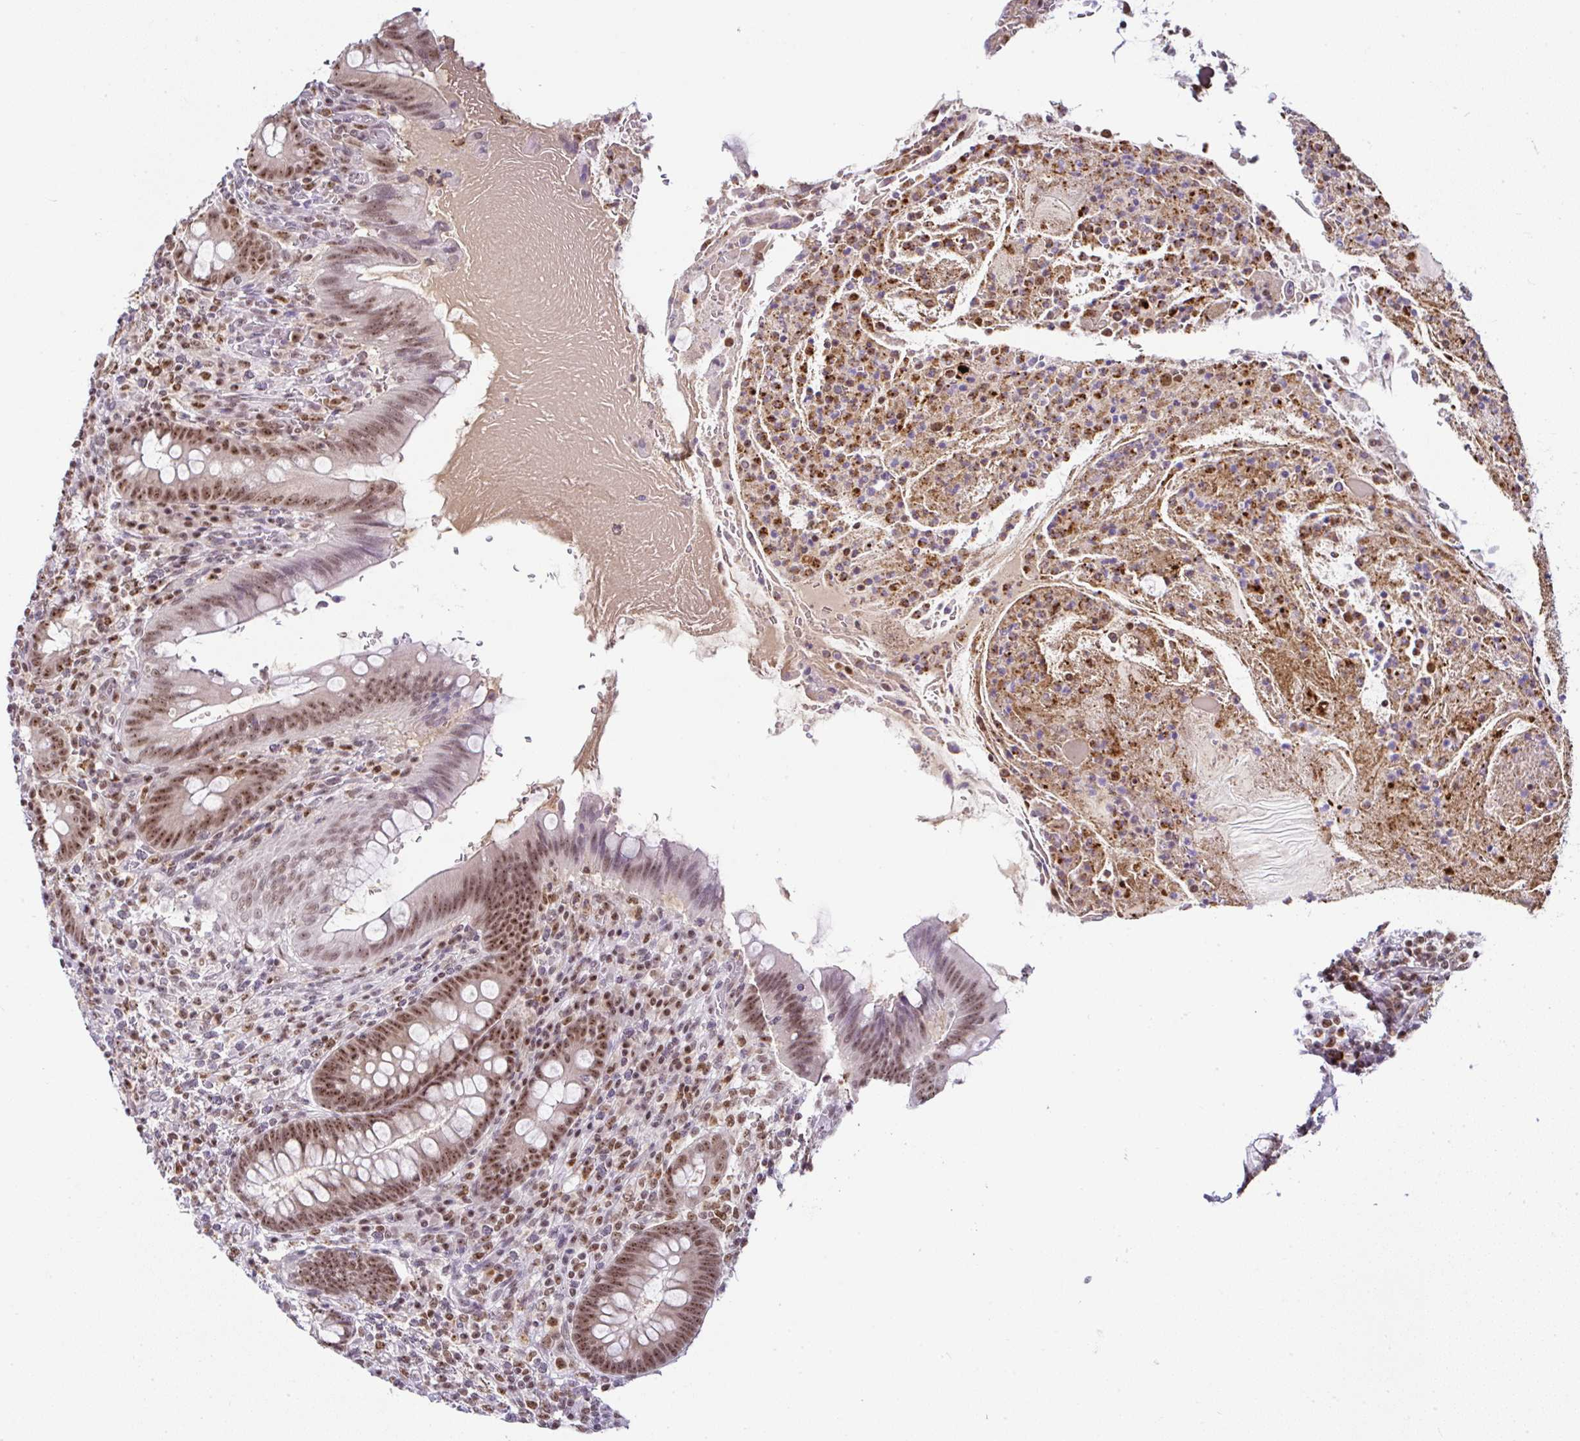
{"staining": {"intensity": "moderate", "quantity": ">75%", "location": "nuclear"}, "tissue": "appendix", "cell_type": "Glandular cells", "image_type": "normal", "snomed": [{"axis": "morphology", "description": "Normal tissue, NOS"}, {"axis": "topography", "description": "Appendix"}], "caption": "Immunohistochemistry image of unremarkable human appendix stained for a protein (brown), which exhibits medium levels of moderate nuclear staining in about >75% of glandular cells.", "gene": "PTPN2", "patient": {"sex": "female", "age": 43}}